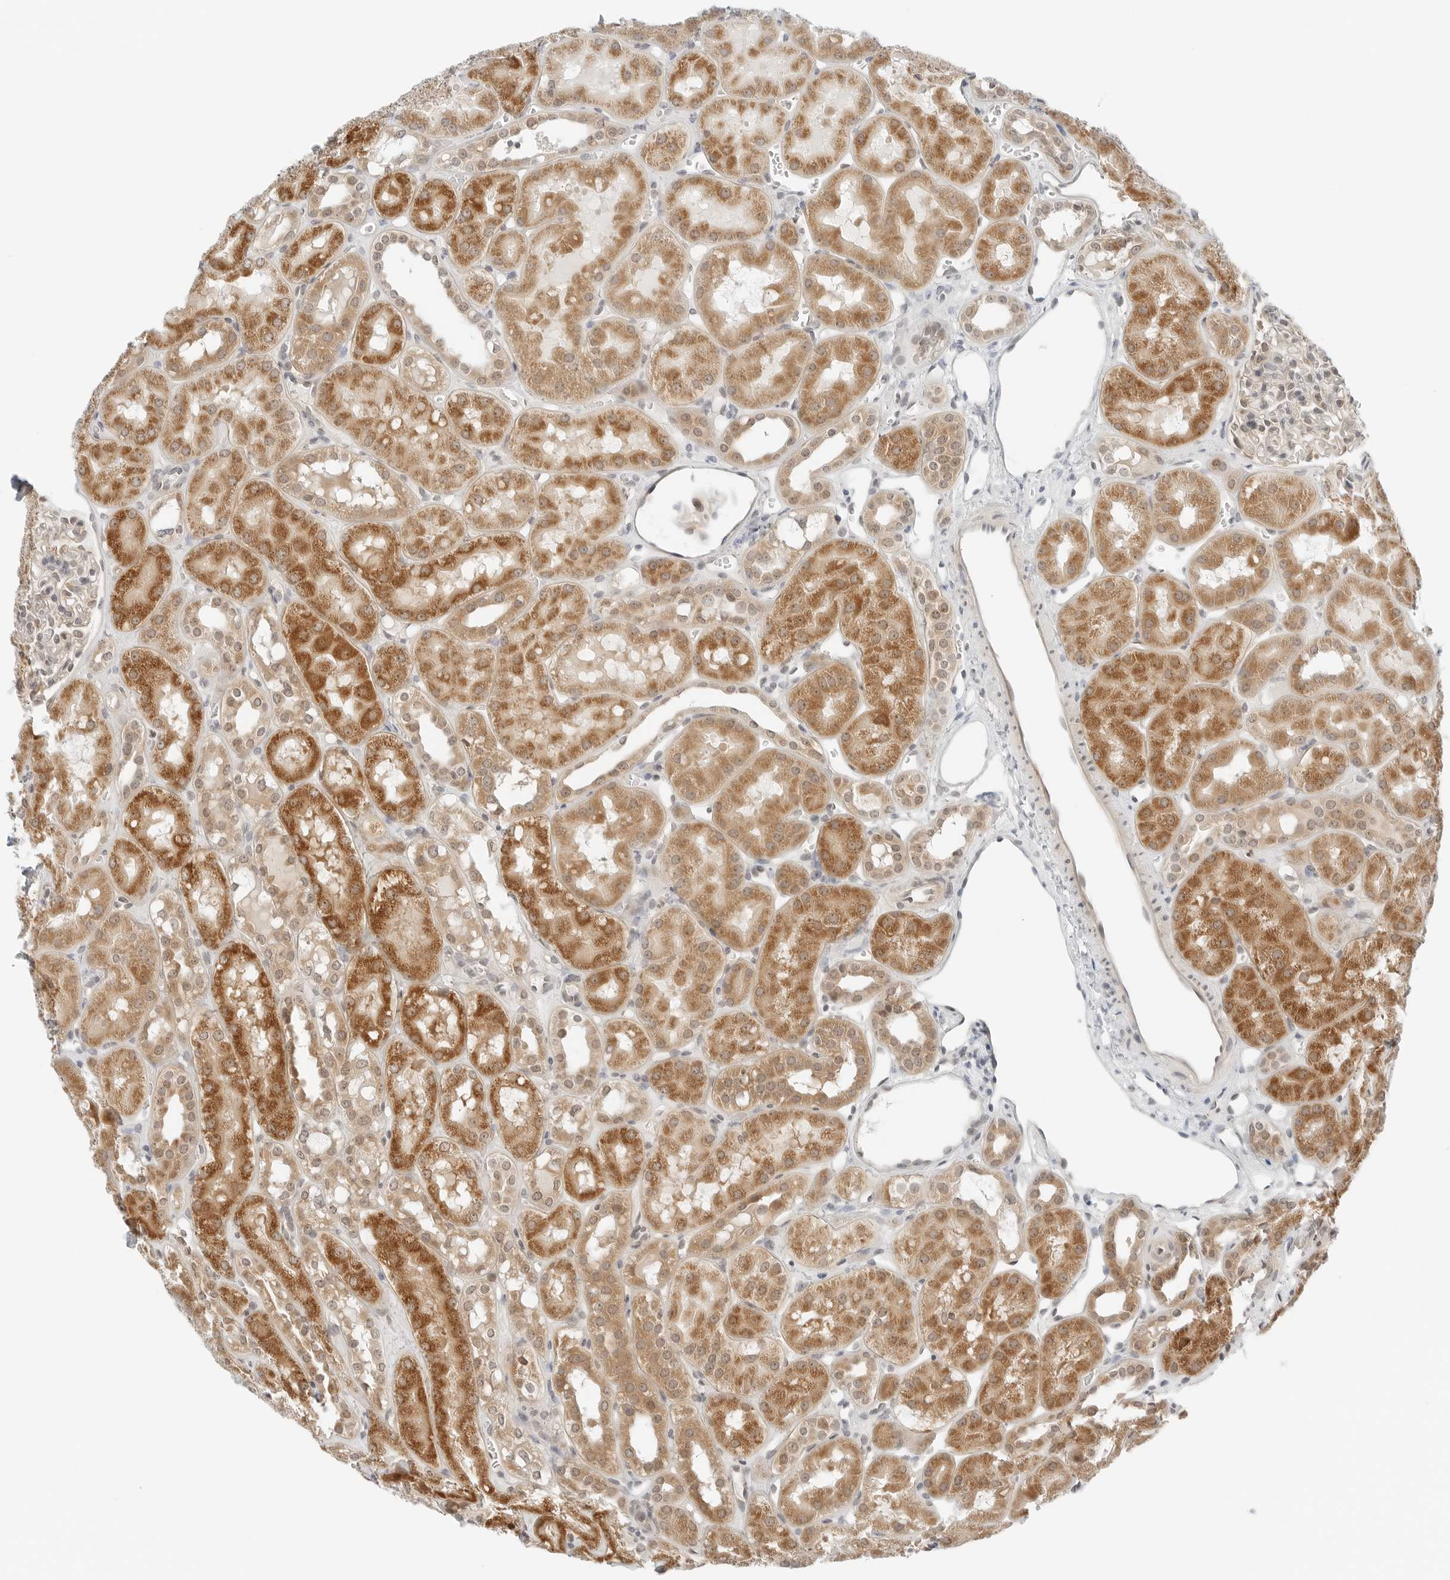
{"staining": {"intensity": "weak", "quantity": "<25%", "location": "nuclear"}, "tissue": "kidney", "cell_type": "Cells in glomeruli", "image_type": "normal", "snomed": [{"axis": "morphology", "description": "Normal tissue, NOS"}, {"axis": "topography", "description": "Kidney"}], "caption": "This histopathology image is of unremarkable kidney stained with IHC to label a protein in brown with the nuclei are counter-stained blue. There is no staining in cells in glomeruli. (DAB (3,3'-diaminobenzidine) immunohistochemistry (IHC) with hematoxylin counter stain).", "gene": "IQCC", "patient": {"sex": "male", "age": 16}}